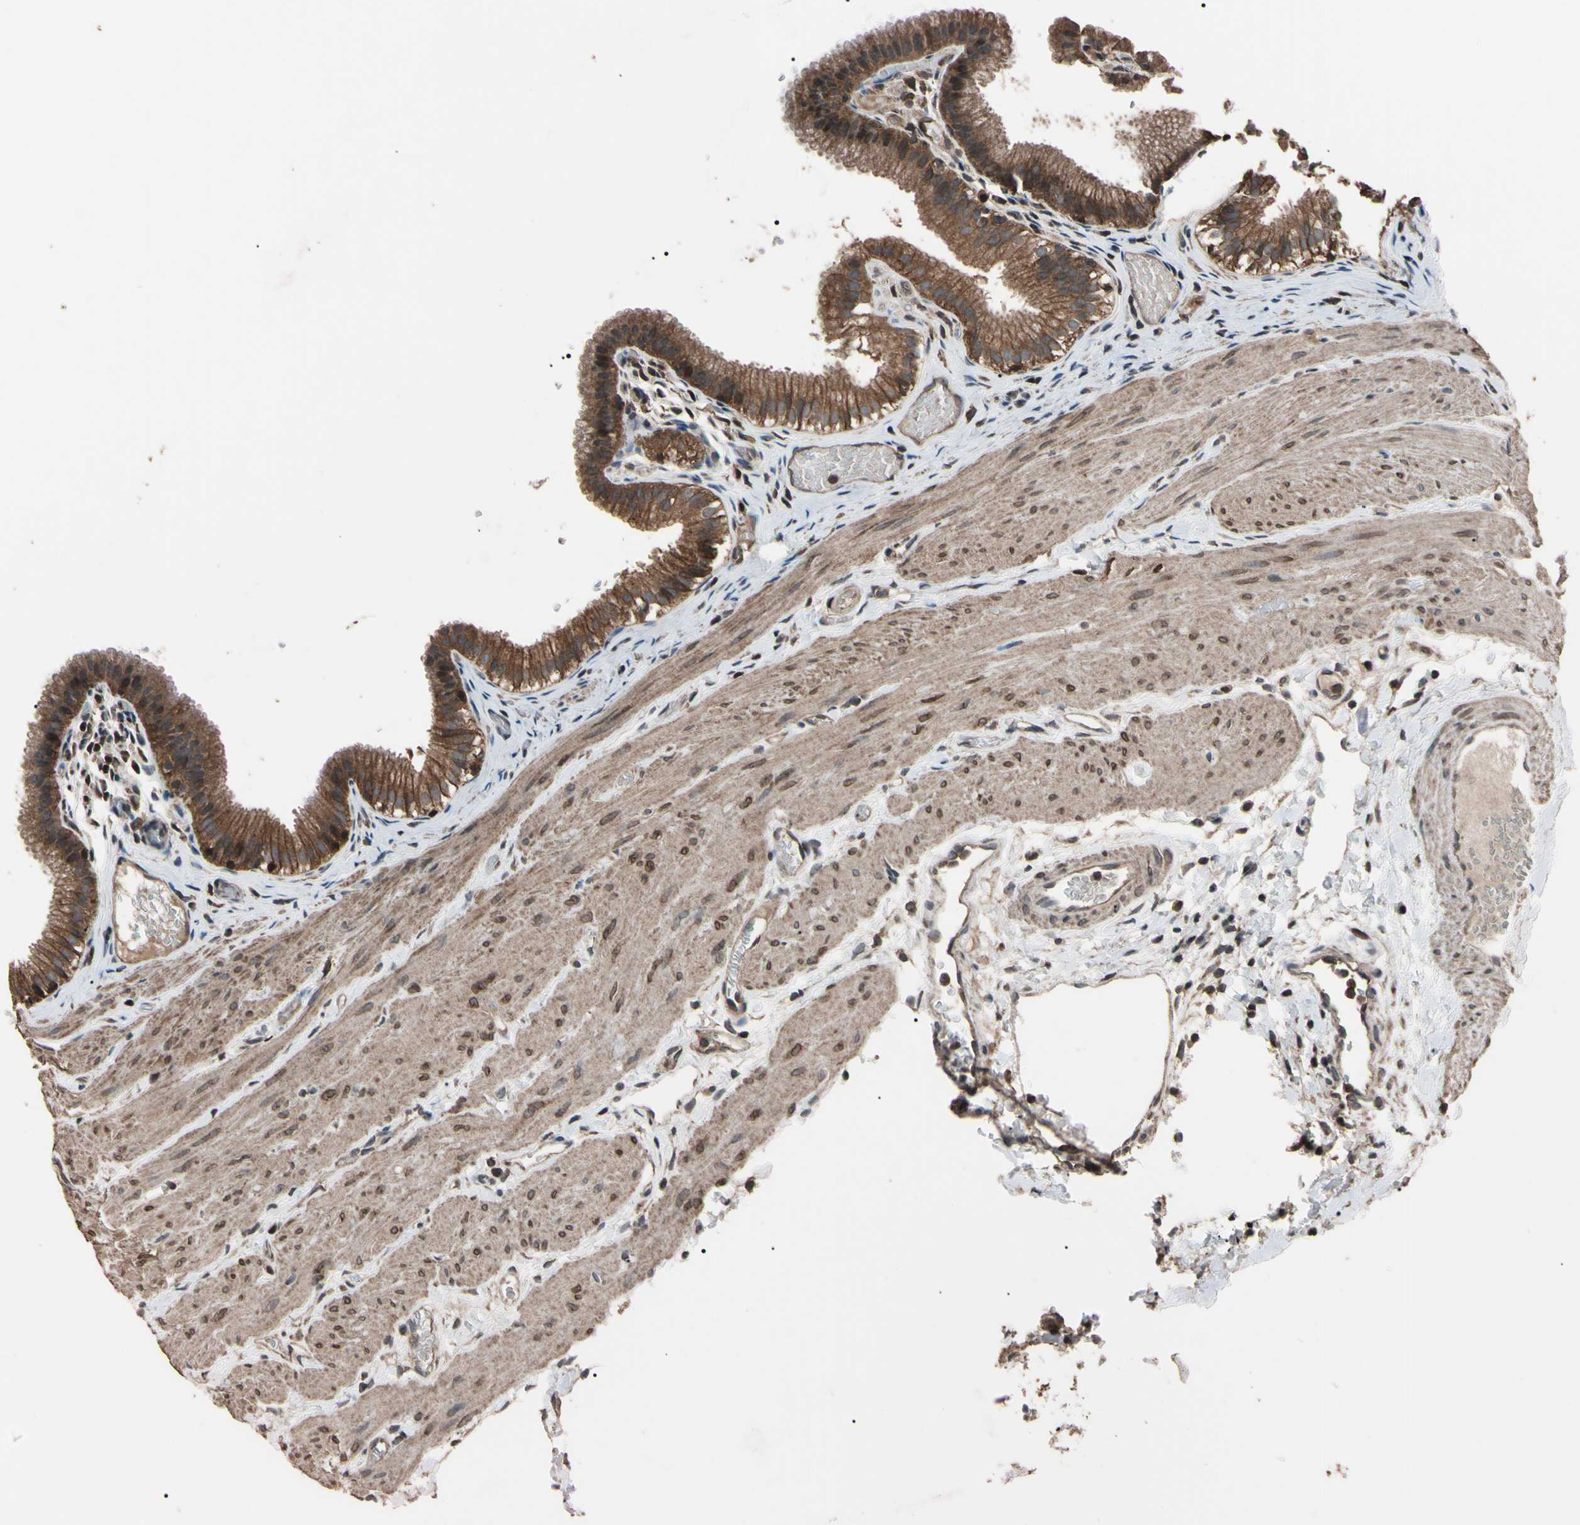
{"staining": {"intensity": "strong", "quantity": "<25%", "location": "nuclear"}, "tissue": "gallbladder", "cell_type": "Glandular cells", "image_type": "normal", "snomed": [{"axis": "morphology", "description": "Normal tissue, NOS"}, {"axis": "topography", "description": "Gallbladder"}], "caption": "Protein staining demonstrates strong nuclear staining in about <25% of glandular cells in benign gallbladder.", "gene": "TNFRSF1A", "patient": {"sex": "female", "age": 26}}